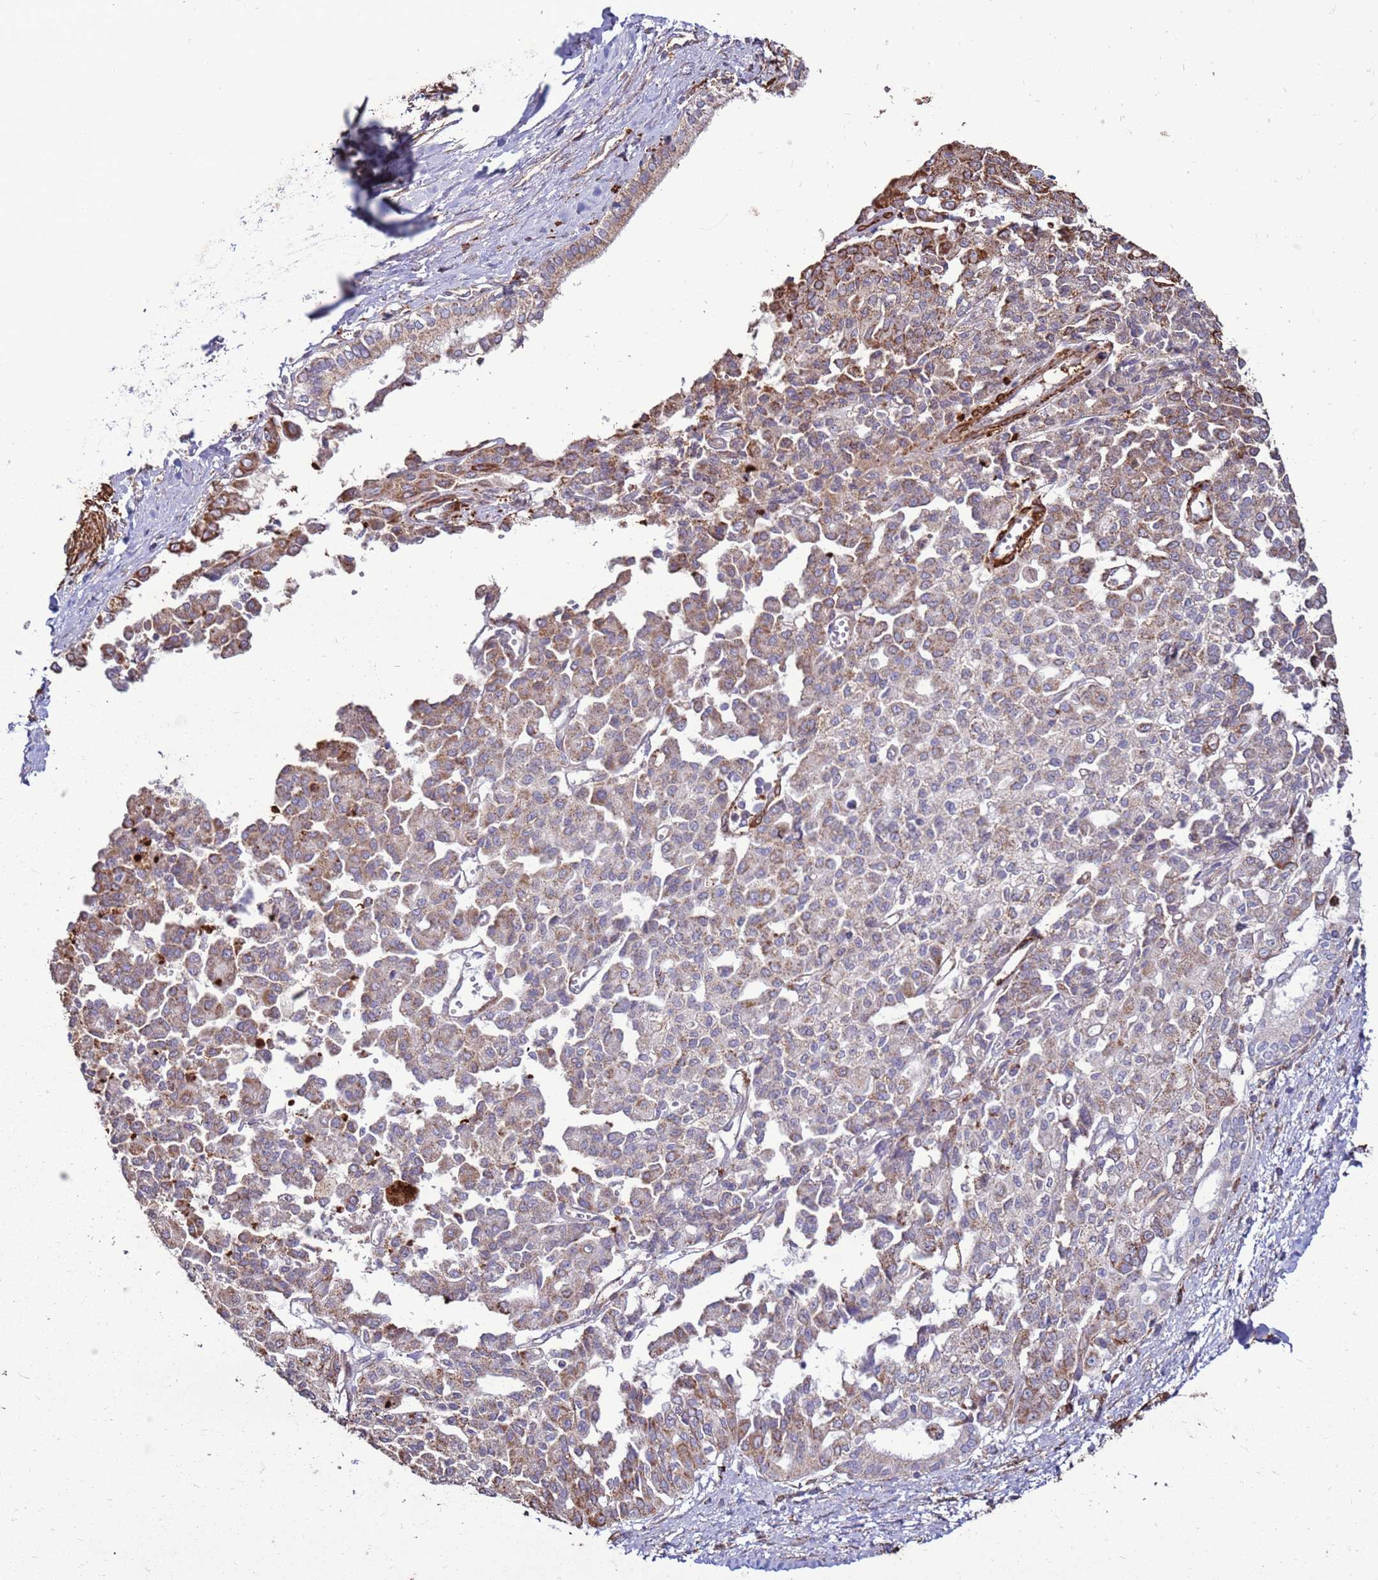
{"staining": {"intensity": "moderate", "quantity": "25%-75%", "location": "cytoplasmic/membranous"}, "tissue": "liver cancer", "cell_type": "Tumor cells", "image_type": "cancer", "snomed": [{"axis": "morphology", "description": "Cholangiocarcinoma"}, {"axis": "topography", "description": "Liver"}], "caption": "Tumor cells show medium levels of moderate cytoplasmic/membranous expression in about 25%-75% of cells in liver cancer.", "gene": "DDX59", "patient": {"sex": "female", "age": 77}}